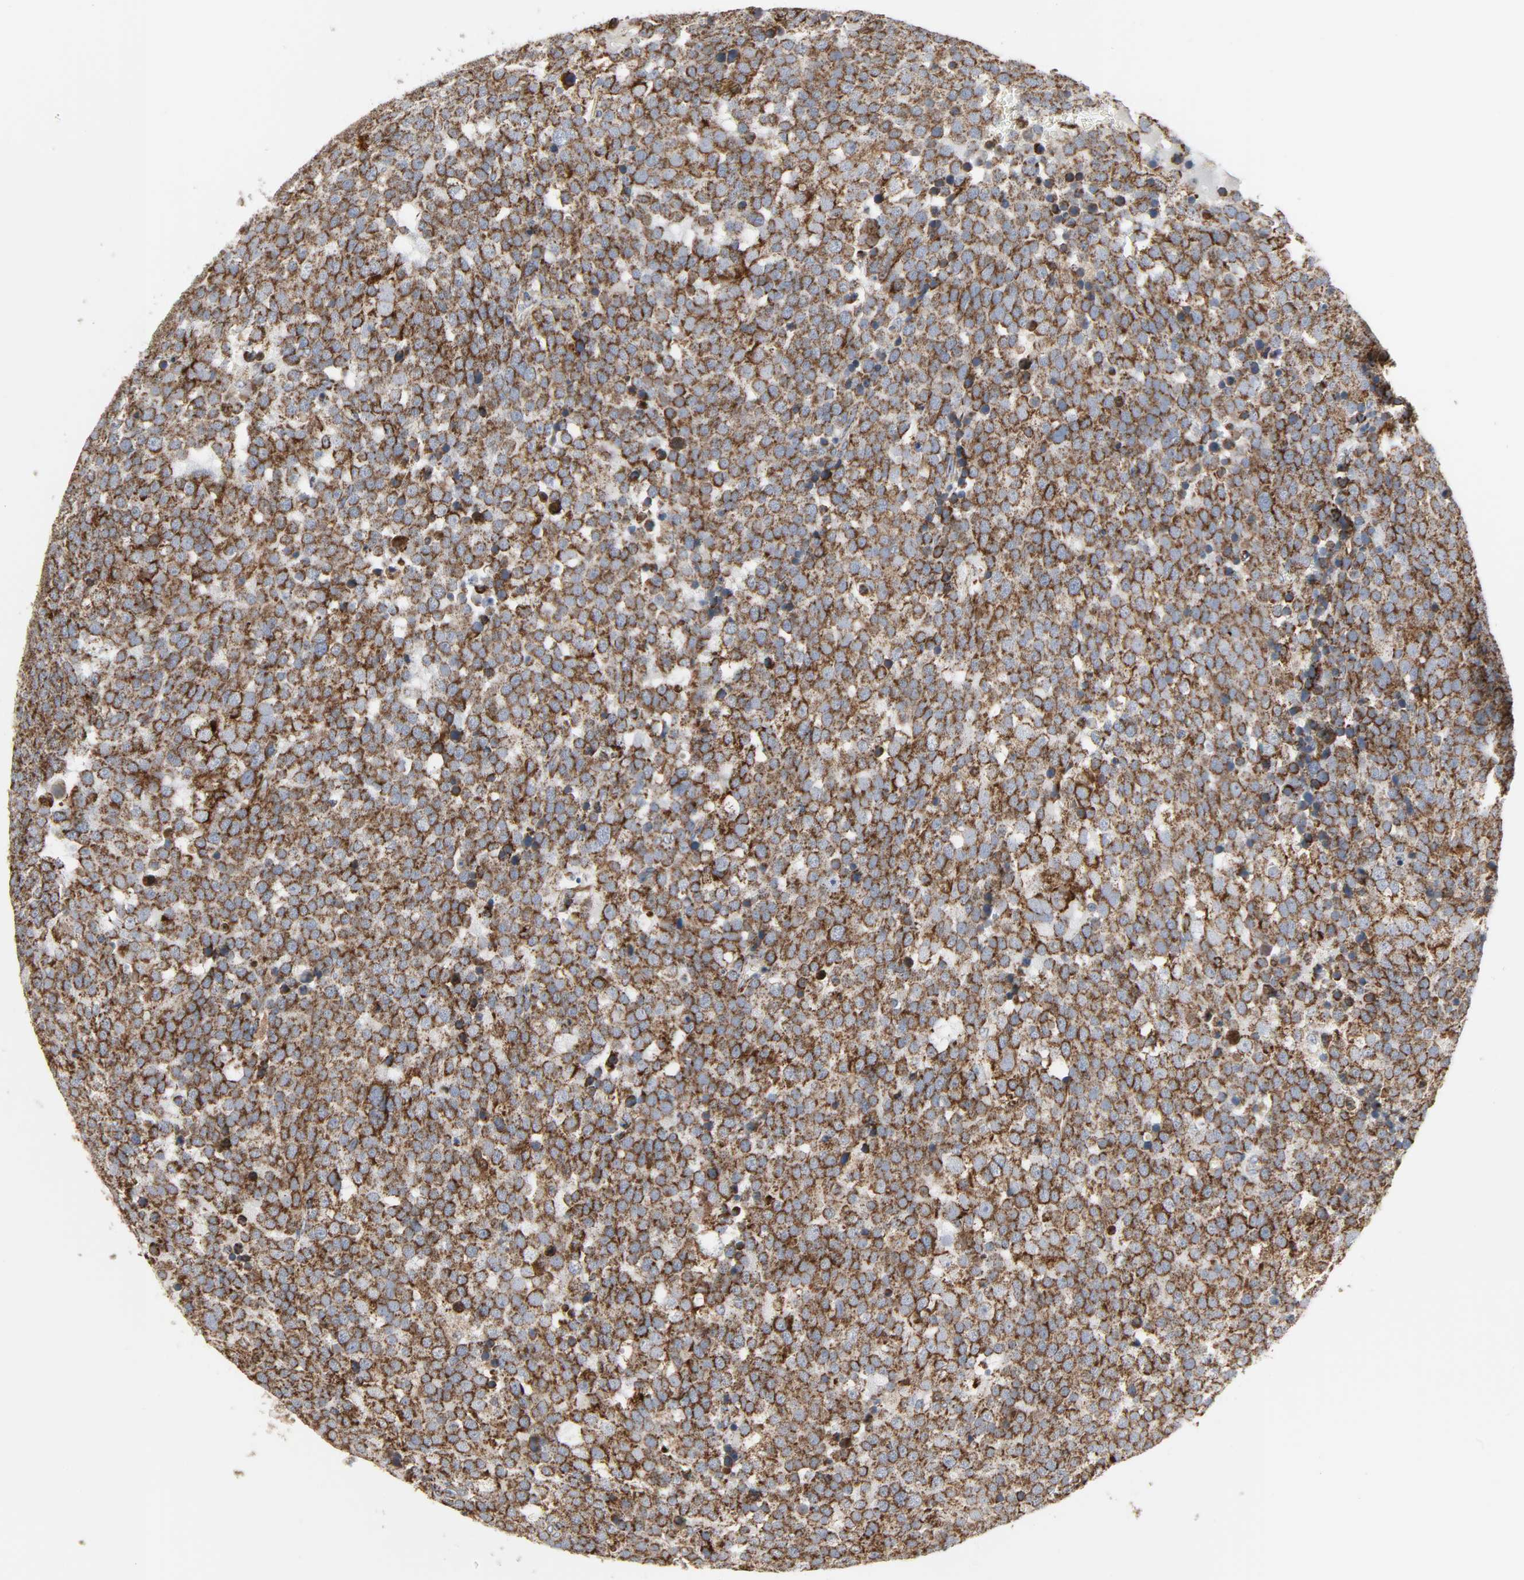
{"staining": {"intensity": "moderate", "quantity": ">75%", "location": "cytoplasmic/membranous"}, "tissue": "testis cancer", "cell_type": "Tumor cells", "image_type": "cancer", "snomed": [{"axis": "morphology", "description": "Seminoma, NOS"}, {"axis": "topography", "description": "Testis"}], "caption": "This photomicrograph reveals IHC staining of human testis seminoma, with medium moderate cytoplasmic/membranous expression in about >75% of tumor cells.", "gene": "ACAT1", "patient": {"sex": "male", "age": 71}}